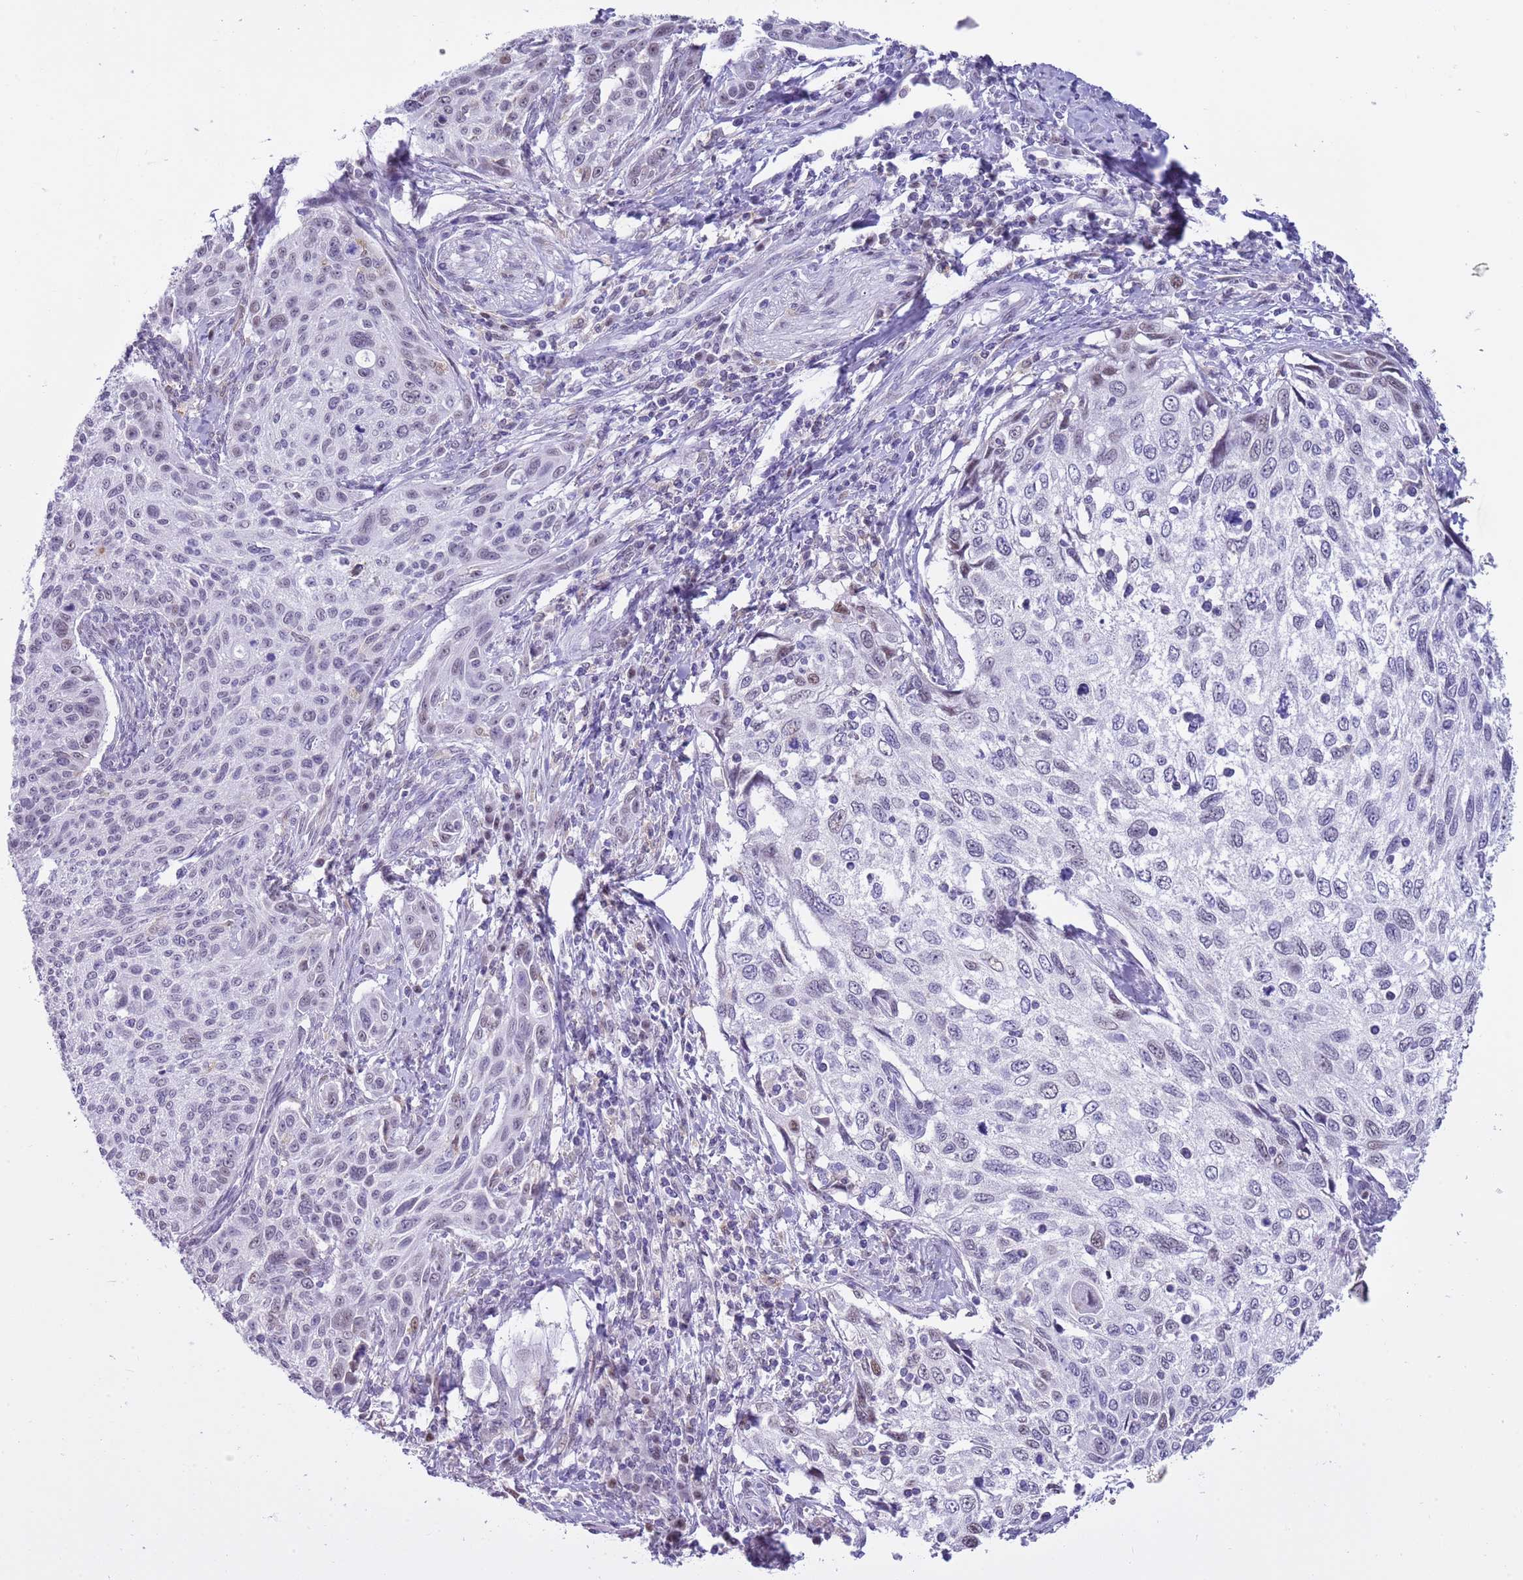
{"staining": {"intensity": "moderate", "quantity": "<25%", "location": "nuclear"}, "tissue": "cervical cancer", "cell_type": "Tumor cells", "image_type": "cancer", "snomed": [{"axis": "morphology", "description": "Squamous cell carcinoma, NOS"}, {"axis": "topography", "description": "Cervix"}], "caption": "Protein expression analysis of squamous cell carcinoma (cervical) reveals moderate nuclear expression in about <25% of tumor cells.", "gene": "PPP1R17", "patient": {"sex": "female", "age": 70}}